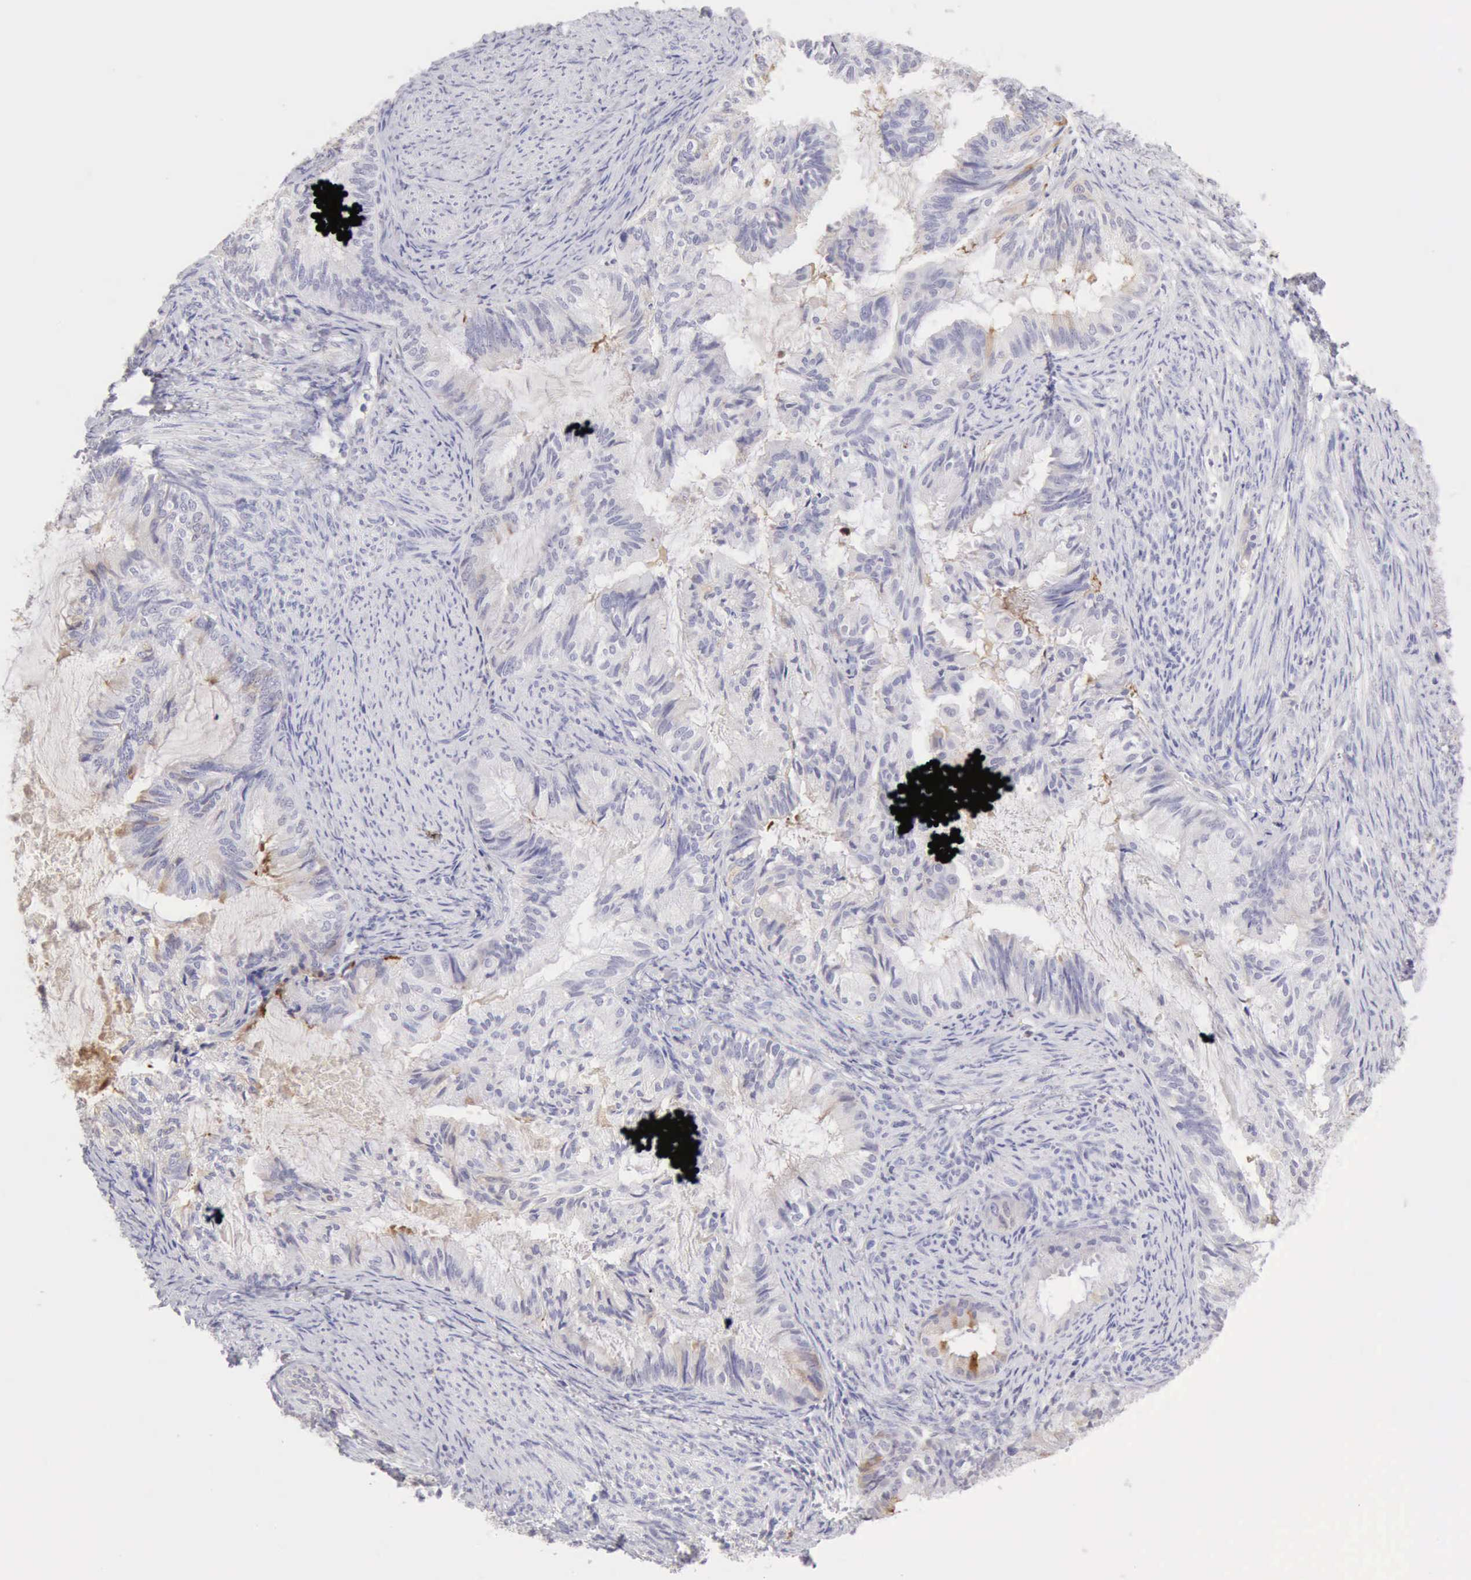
{"staining": {"intensity": "weak", "quantity": "<25%", "location": "cytoplasmic/membranous"}, "tissue": "endometrial cancer", "cell_type": "Tumor cells", "image_type": "cancer", "snomed": [{"axis": "morphology", "description": "Adenocarcinoma, NOS"}, {"axis": "topography", "description": "Endometrium"}], "caption": "Tumor cells are negative for brown protein staining in endometrial cancer (adenocarcinoma).", "gene": "RNASE1", "patient": {"sex": "female", "age": 86}}